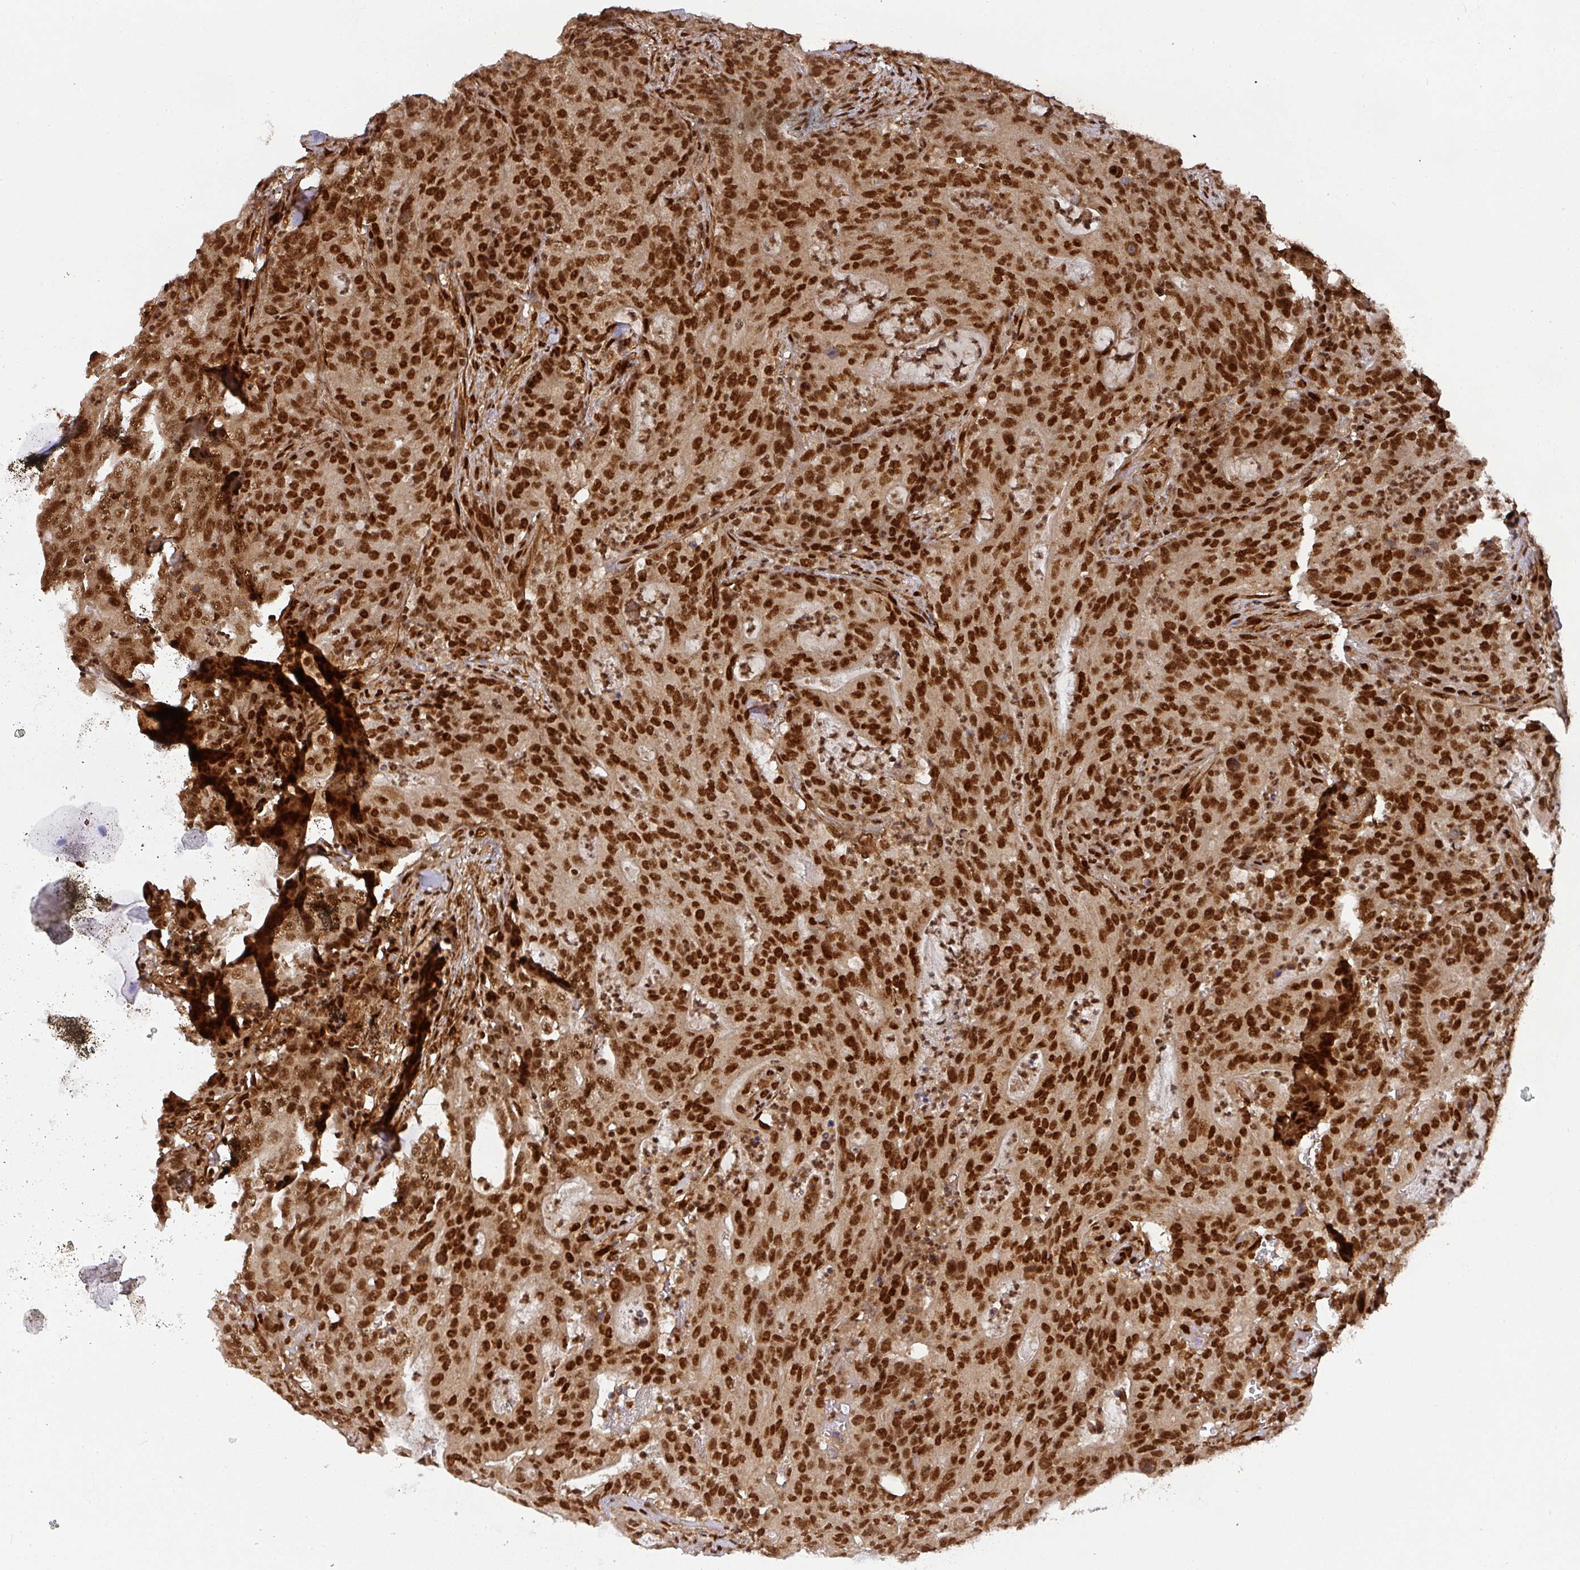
{"staining": {"intensity": "strong", "quantity": ">75%", "location": "nuclear"}, "tissue": "colorectal cancer", "cell_type": "Tumor cells", "image_type": "cancer", "snomed": [{"axis": "morphology", "description": "Adenocarcinoma, NOS"}, {"axis": "topography", "description": "Colon"}], "caption": "Colorectal cancer (adenocarcinoma) was stained to show a protein in brown. There is high levels of strong nuclear positivity in about >75% of tumor cells.", "gene": "DIDO1", "patient": {"sex": "male", "age": 83}}